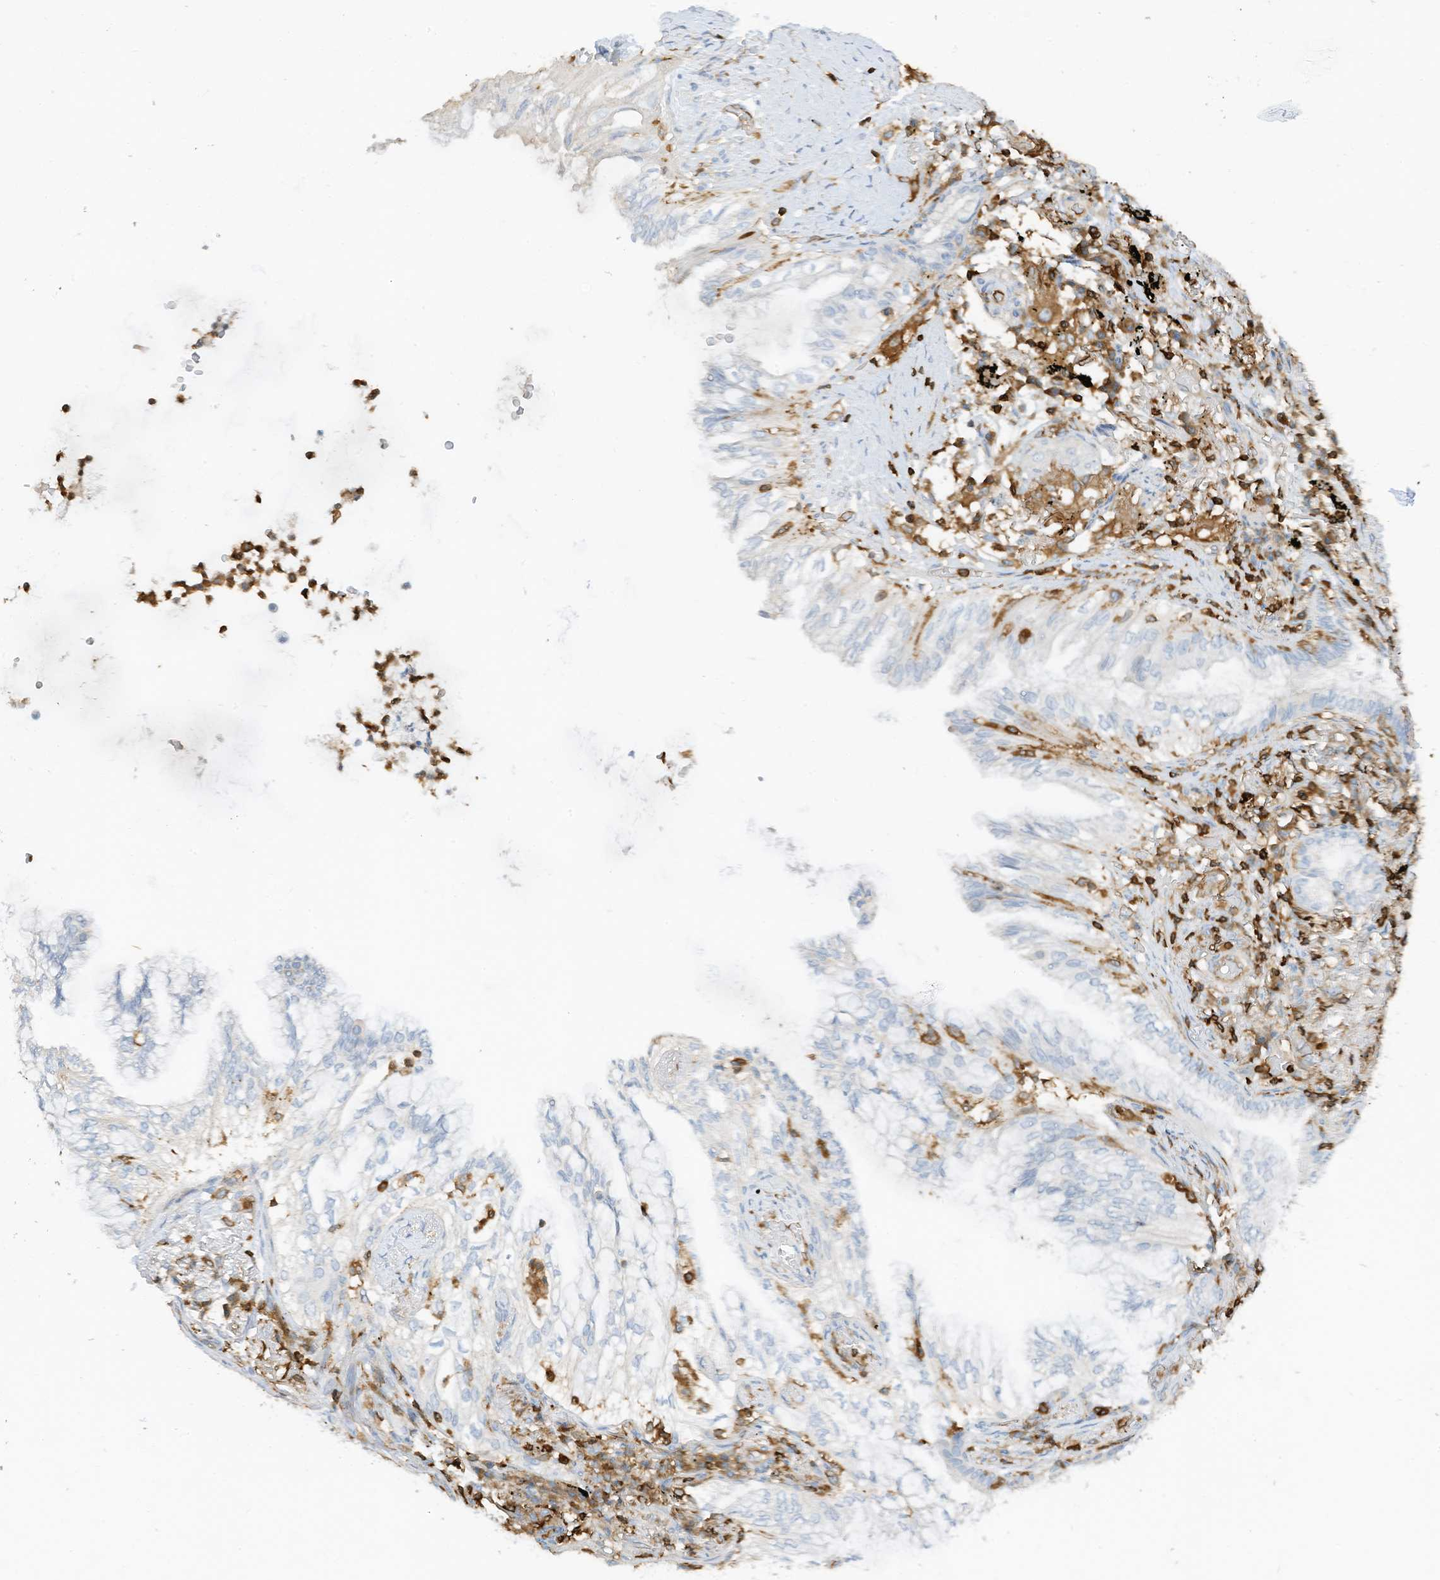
{"staining": {"intensity": "negative", "quantity": "none", "location": "none"}, "tissue": "lung cancer", "cell_type": "Tumor cells", "image_type": "cancer", "snomed": [{"axis": "morphology", "description": "Adenocarcinoma, NOS"}, {"axis": "topography", "description": "Lung"}], "caption": "An image of lung adenocarcinoma stained for a protein exhibits no brown staining in tumor cells.", "gene": "ARHGAP25", "patient": {"sex": "female", "age": 70}}